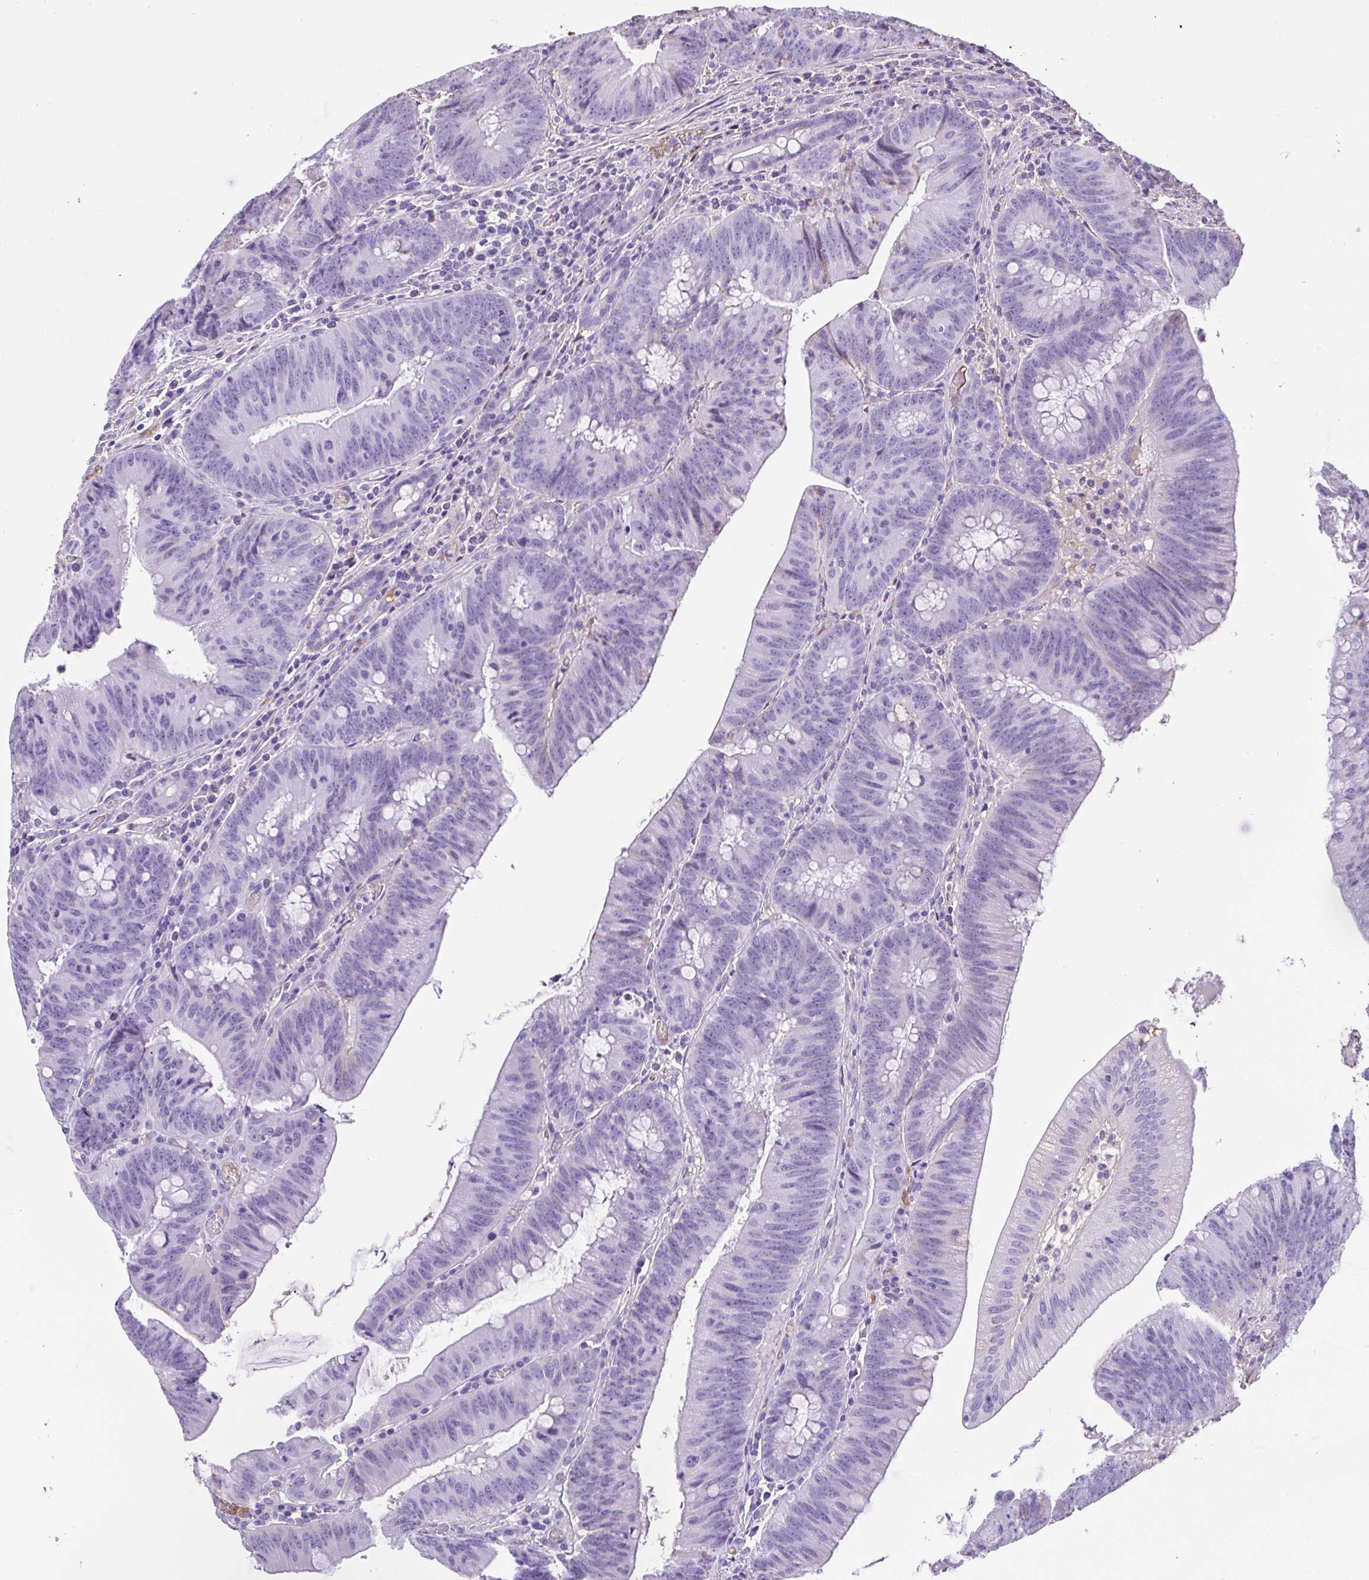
{"staining": {"intensity": "weak", "quantity": "<25%", "location": "cytoplasmic/membranous"}, "tissue": "colorectal cancer", "cell_type": "Tumor cells", "image_type": "cancer", "snomed": [{"axis": "morphology", "description": "Adenocarcinoma, NOS"}, {"axis": "topography", "description": "Colon"}], "caption": "IHC micrograph of colorectal cancer (adenocarcinoma) stained for a protein (brown), which exhibits no expression in tumor cells.", "gene": "HOXC12", "patient": {"sex": "female", "age": 87}}